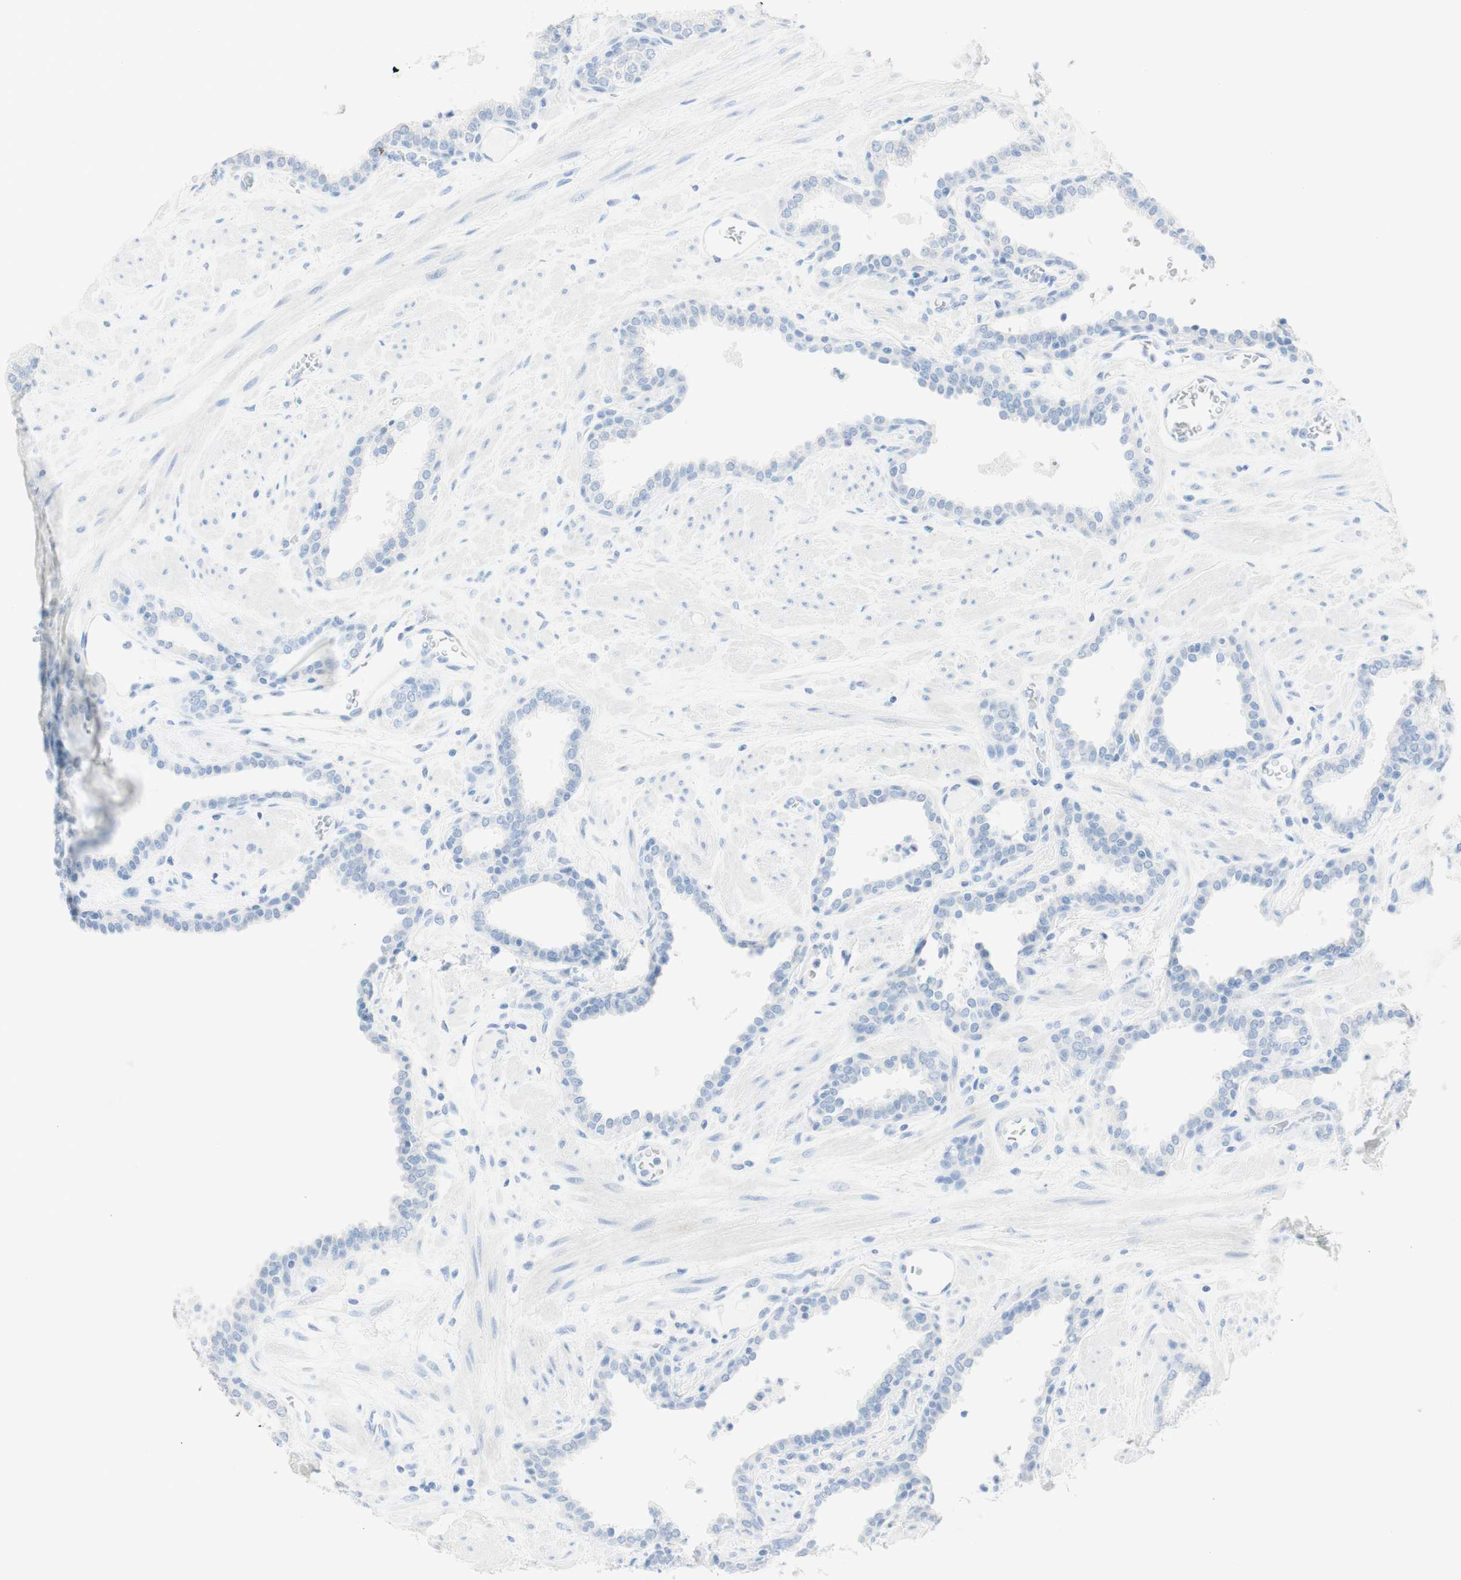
{"staining": {"intensity": "negative", "quantity": "none", "location": "none"}, "tissue": "prostate", "cell_type": "Glandular cells", "image_type": "normal", "snomed": [{"axis": "morphology", "description": "Normal tissue, NOS"}, {"axis": "topography", "description": "Prostate"}], "caption": "Immunohistochemical staining of normal prostate demonstrates no significant expression in glandular cells. (Stains: DAB immunohistochemistry with hematoxylin counter stain, Microscopy: brightfield microscopy at high magnification).", "gene": "TPO", "patient": {"sex": "male", "age": 51}}